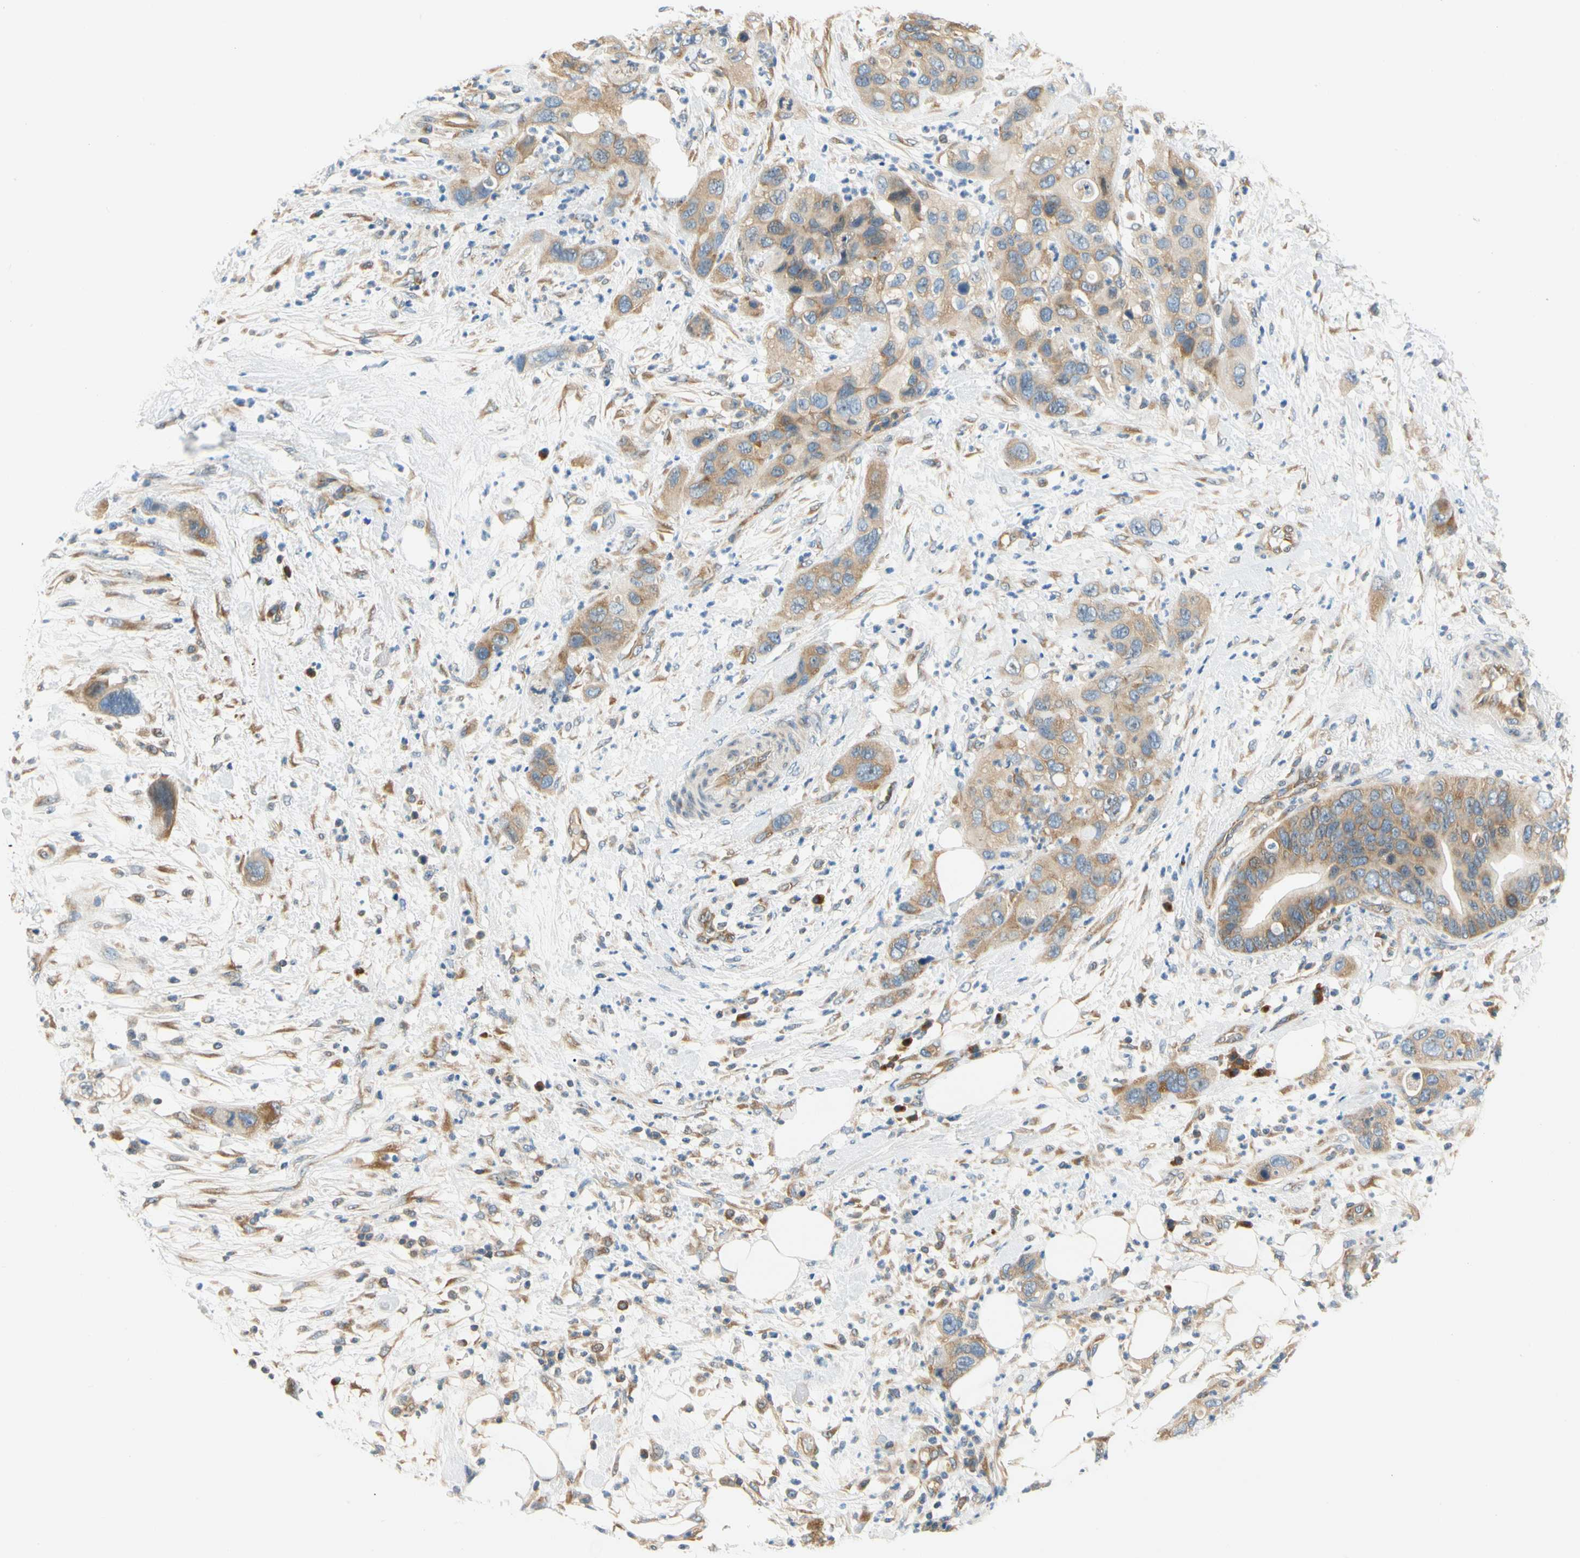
{"staining": {"intensity": "weak", "quantity": ">75%", "location": "cytoplasmic/membranous"}, "tissue": "pancreatic cancer", "cell_type": "Tumor cells", "image_type": "cancer", "snomed": [{"axis": "morphology", "description": "Adenocarcinoma, NOS"}, {"axis": "topography", "description": "Pancreas"}], "caption": "Immunohistochemical staining of human adenocarcinoma (pancreatic) demonstrates weak cytoplasmic/membranous protein expression in about >75% of tumor cells.", "gene": "LRRC47", "patient": {"sex": "female", "age": 71}}